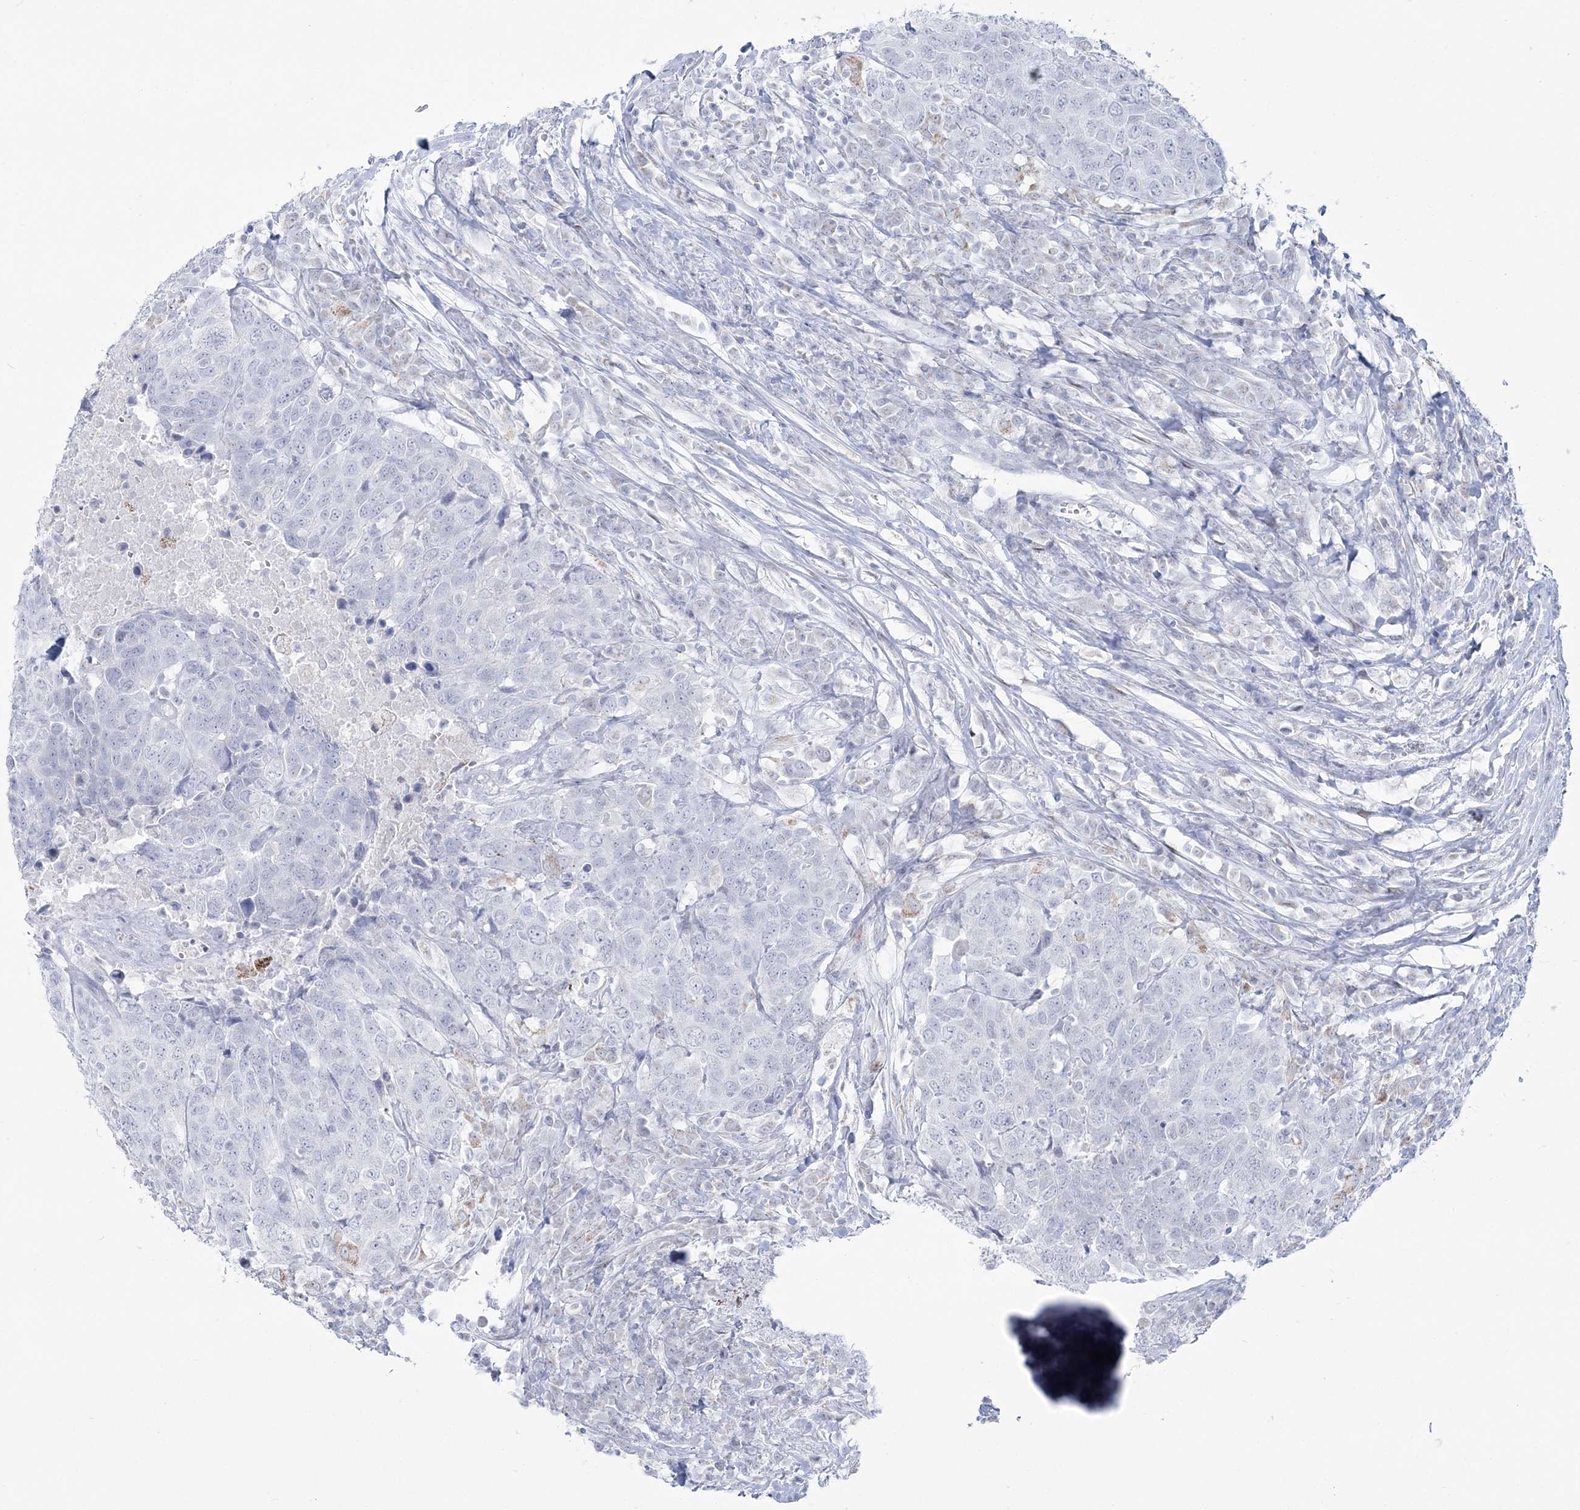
{"staining": {"intensity": "negative", "quantity": "none", "location": "none"}, "tissue": "head and neck cancer", "cell_type": "Tumor cells", "image_type": "cancer", "snomed": [{"axis": "morphology", "description": "Squamous cell carcinoma, NOS"}, {"axis": "topography", "description": "Head-Neck"}], "caption": "A histopathology image of head and neck squamous cell carcinoma stained for a protein shows no brown staining in tumor cells.", "gene": "ZNF843", "patient": {"sex": "male", "age": 66}}